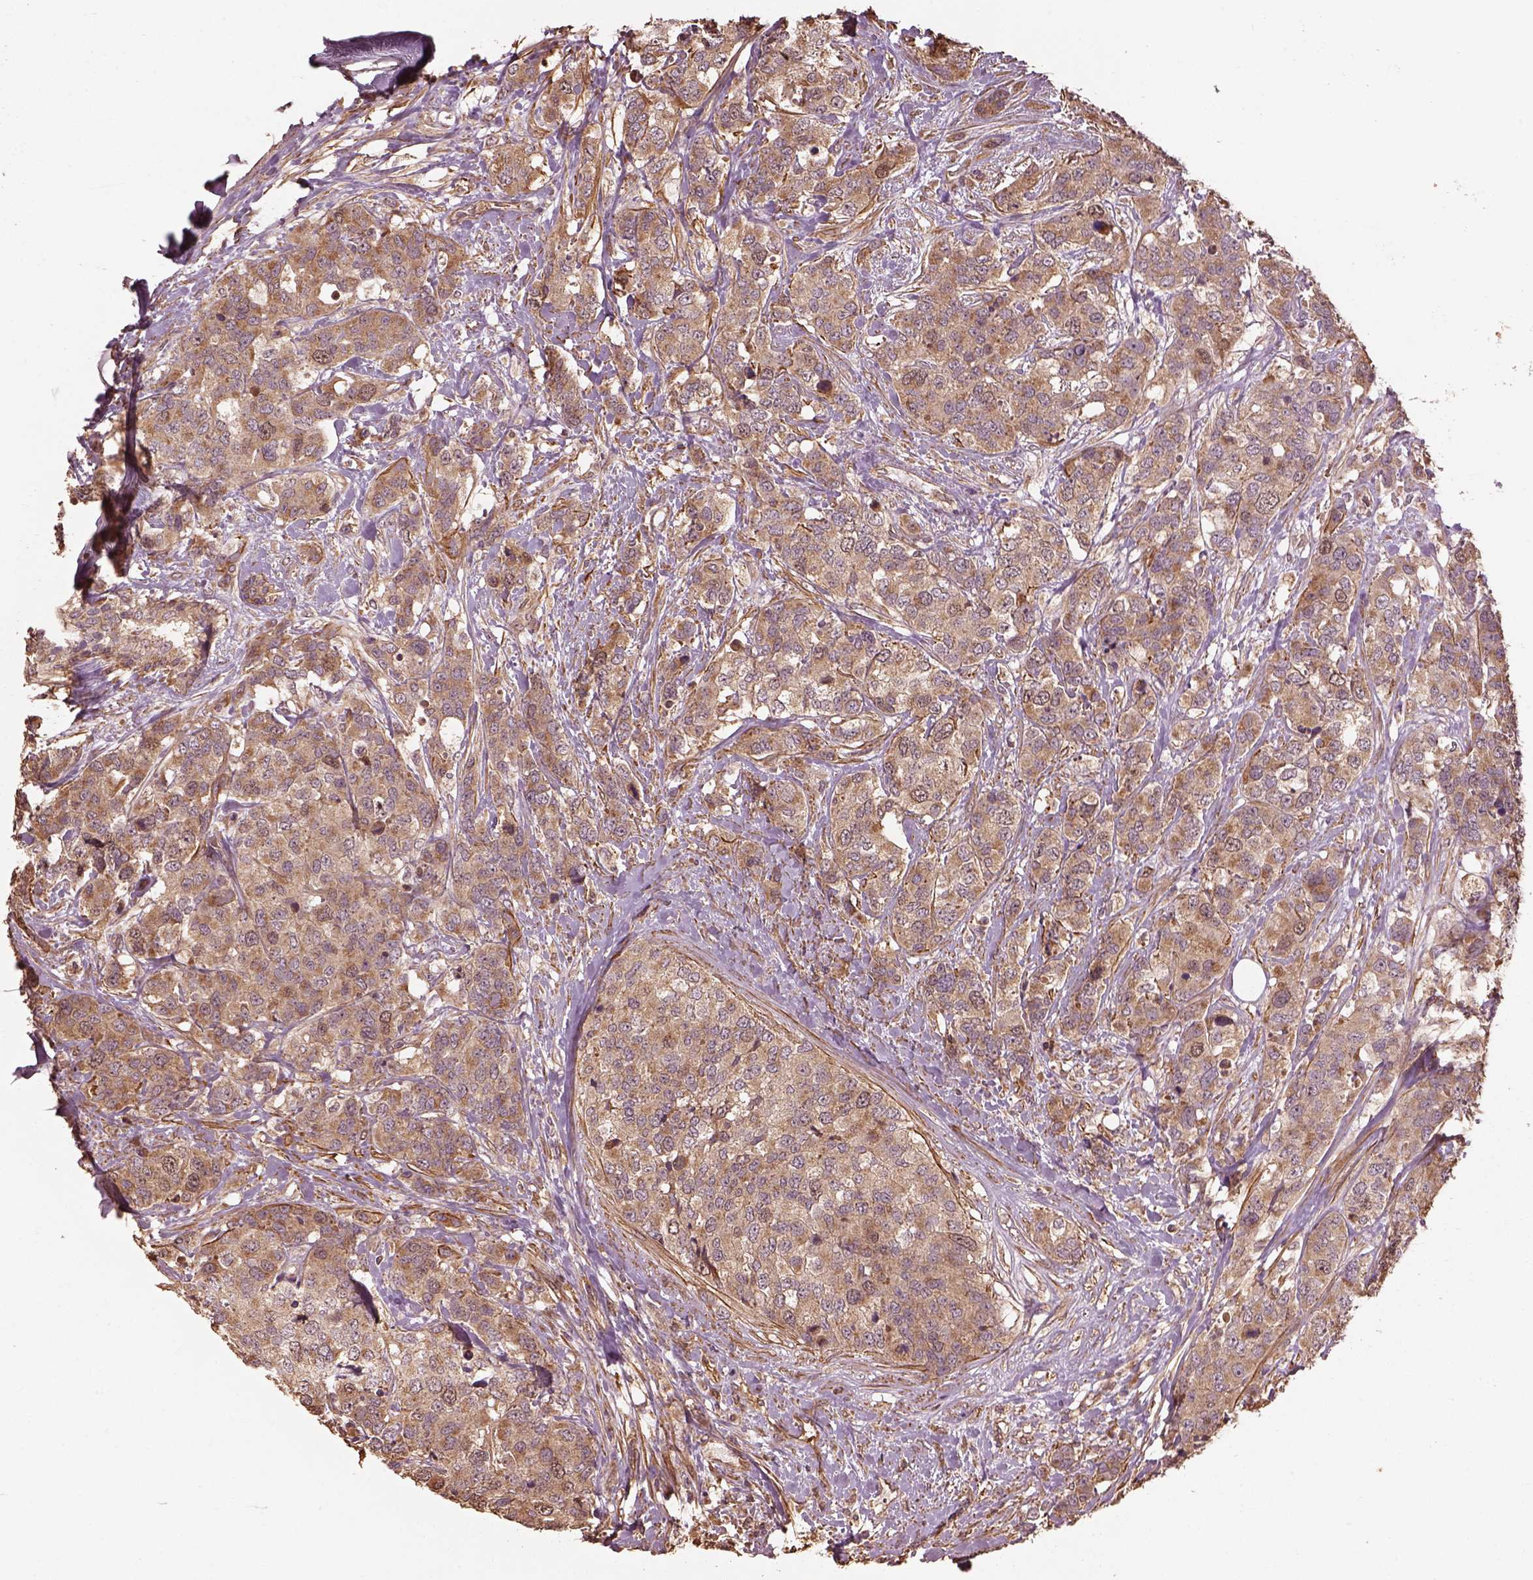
{"staining": {"intensity": "moderate", "quantity": ">75%", "location": "cytoplasmic/membranous"}, "tissue": "breast cancer", "cell_type": "Tumor cells", "image_type": "cancer", "snomed": [{"axis": "morphology", "description": "Lobular carcinoma"}, {"axis": "topography", "description": "Breast"}], "caption": "A medium amount of moderate cytoplasmic/membranous positivity is identified in about >75% of tumor cells in breast cancer tissue.", "gene": "METTL4", "patient": {"sex": "female", "age": 59}}